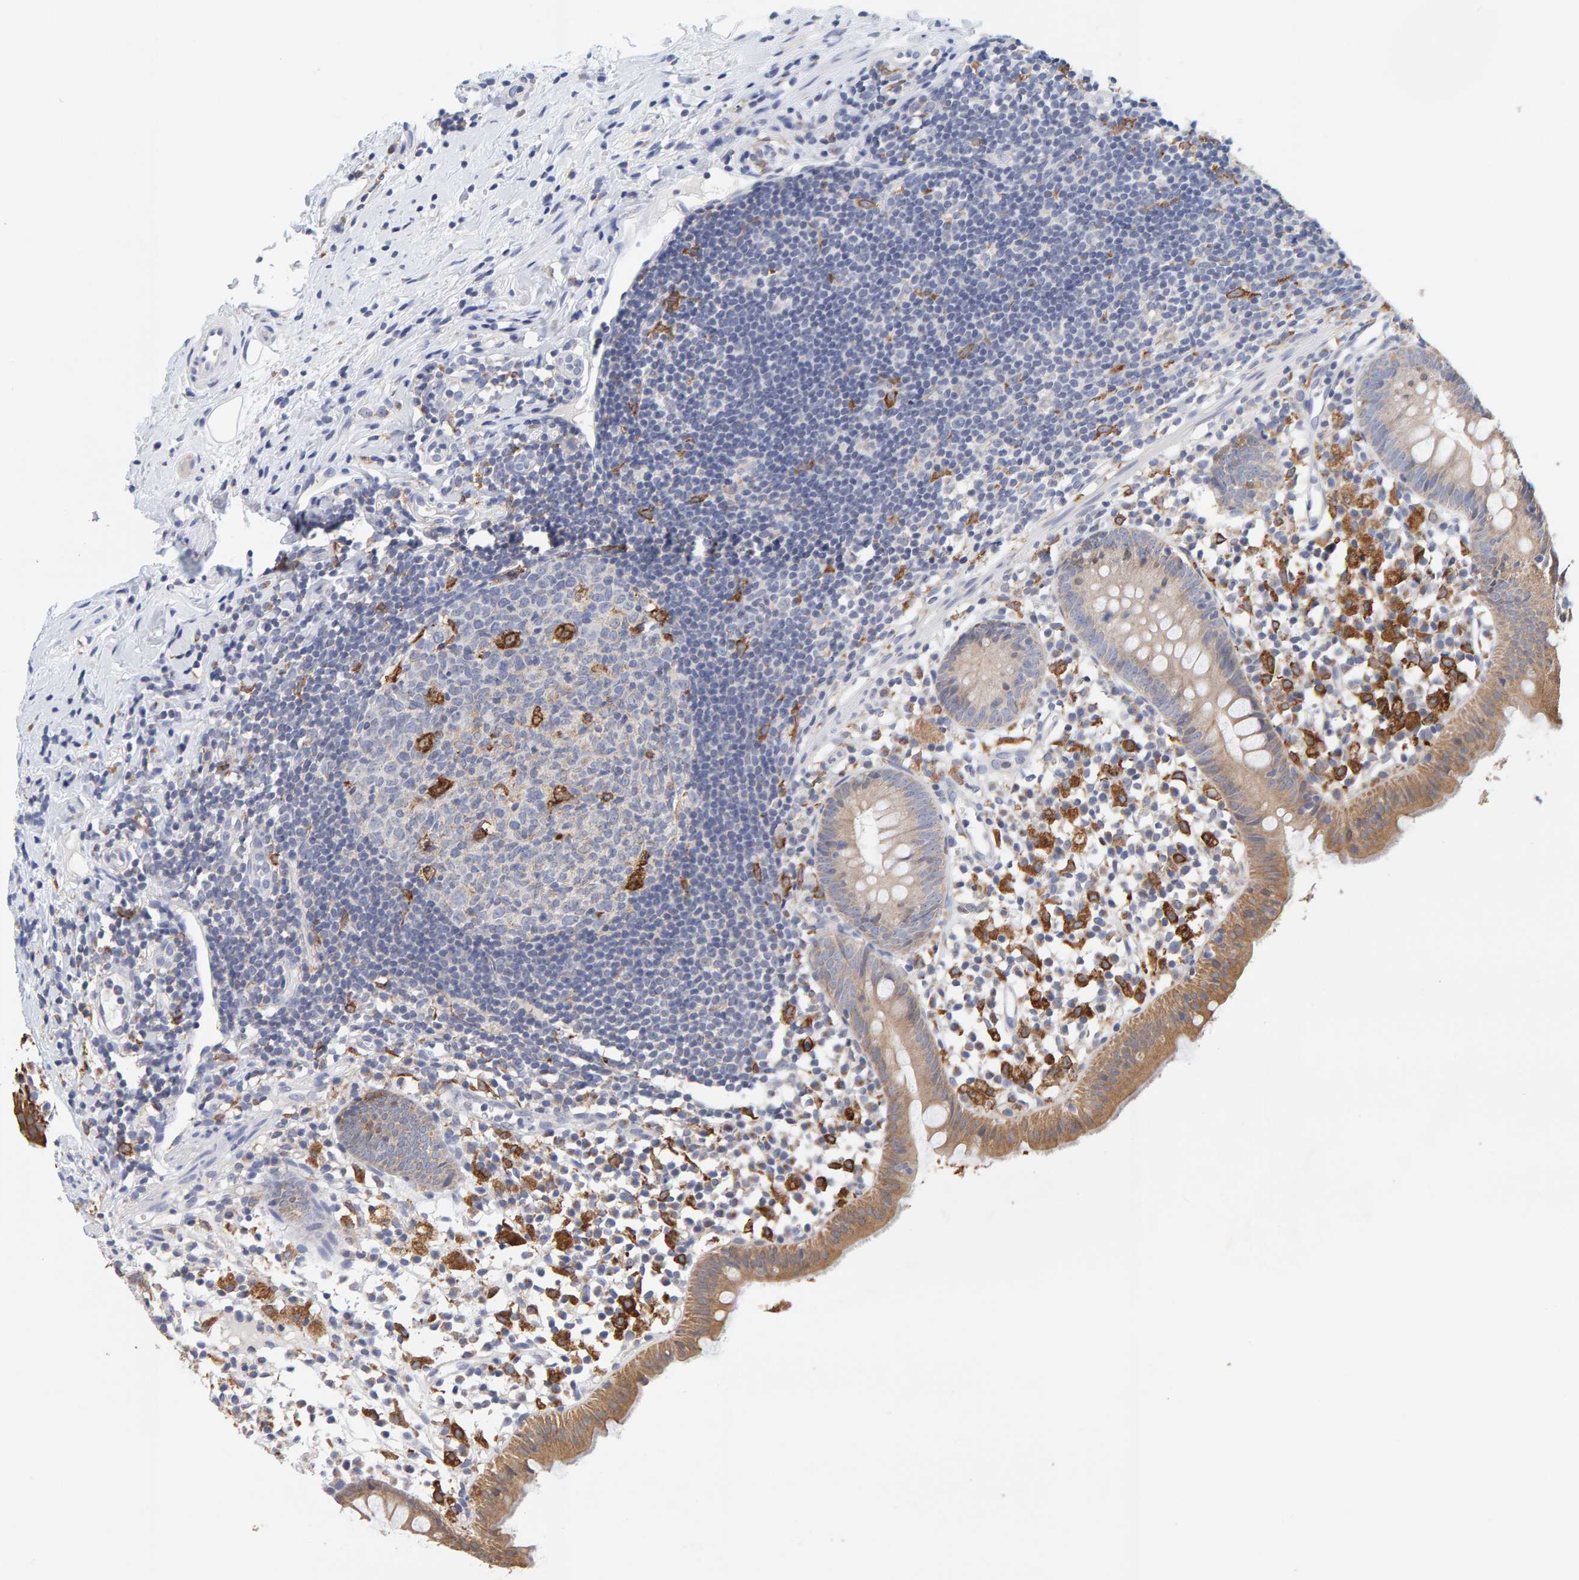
{"staining": {"intensity": "moderate", "quantity": "25%-75%", "location": "cytoplasmic/membranous"}, "tissue": "appendix", "cell_type": "Glandular cells", "image_type": "normal", "snomed": [{"axis": "morphology", "description": "Normal tissue, NOS"}, {"axis": "topography", "description": "Appendix"}], "caption": "This image shows benign appendix stained with immunohistochemistry to label a protein in brown. The cytoplasmic/membranous of glandular cells show moderate positivity for the protein. Nuclei are counter-stained blue.", "gene": "SGPL1", "patient": {"sex": "female", "age": 20}}